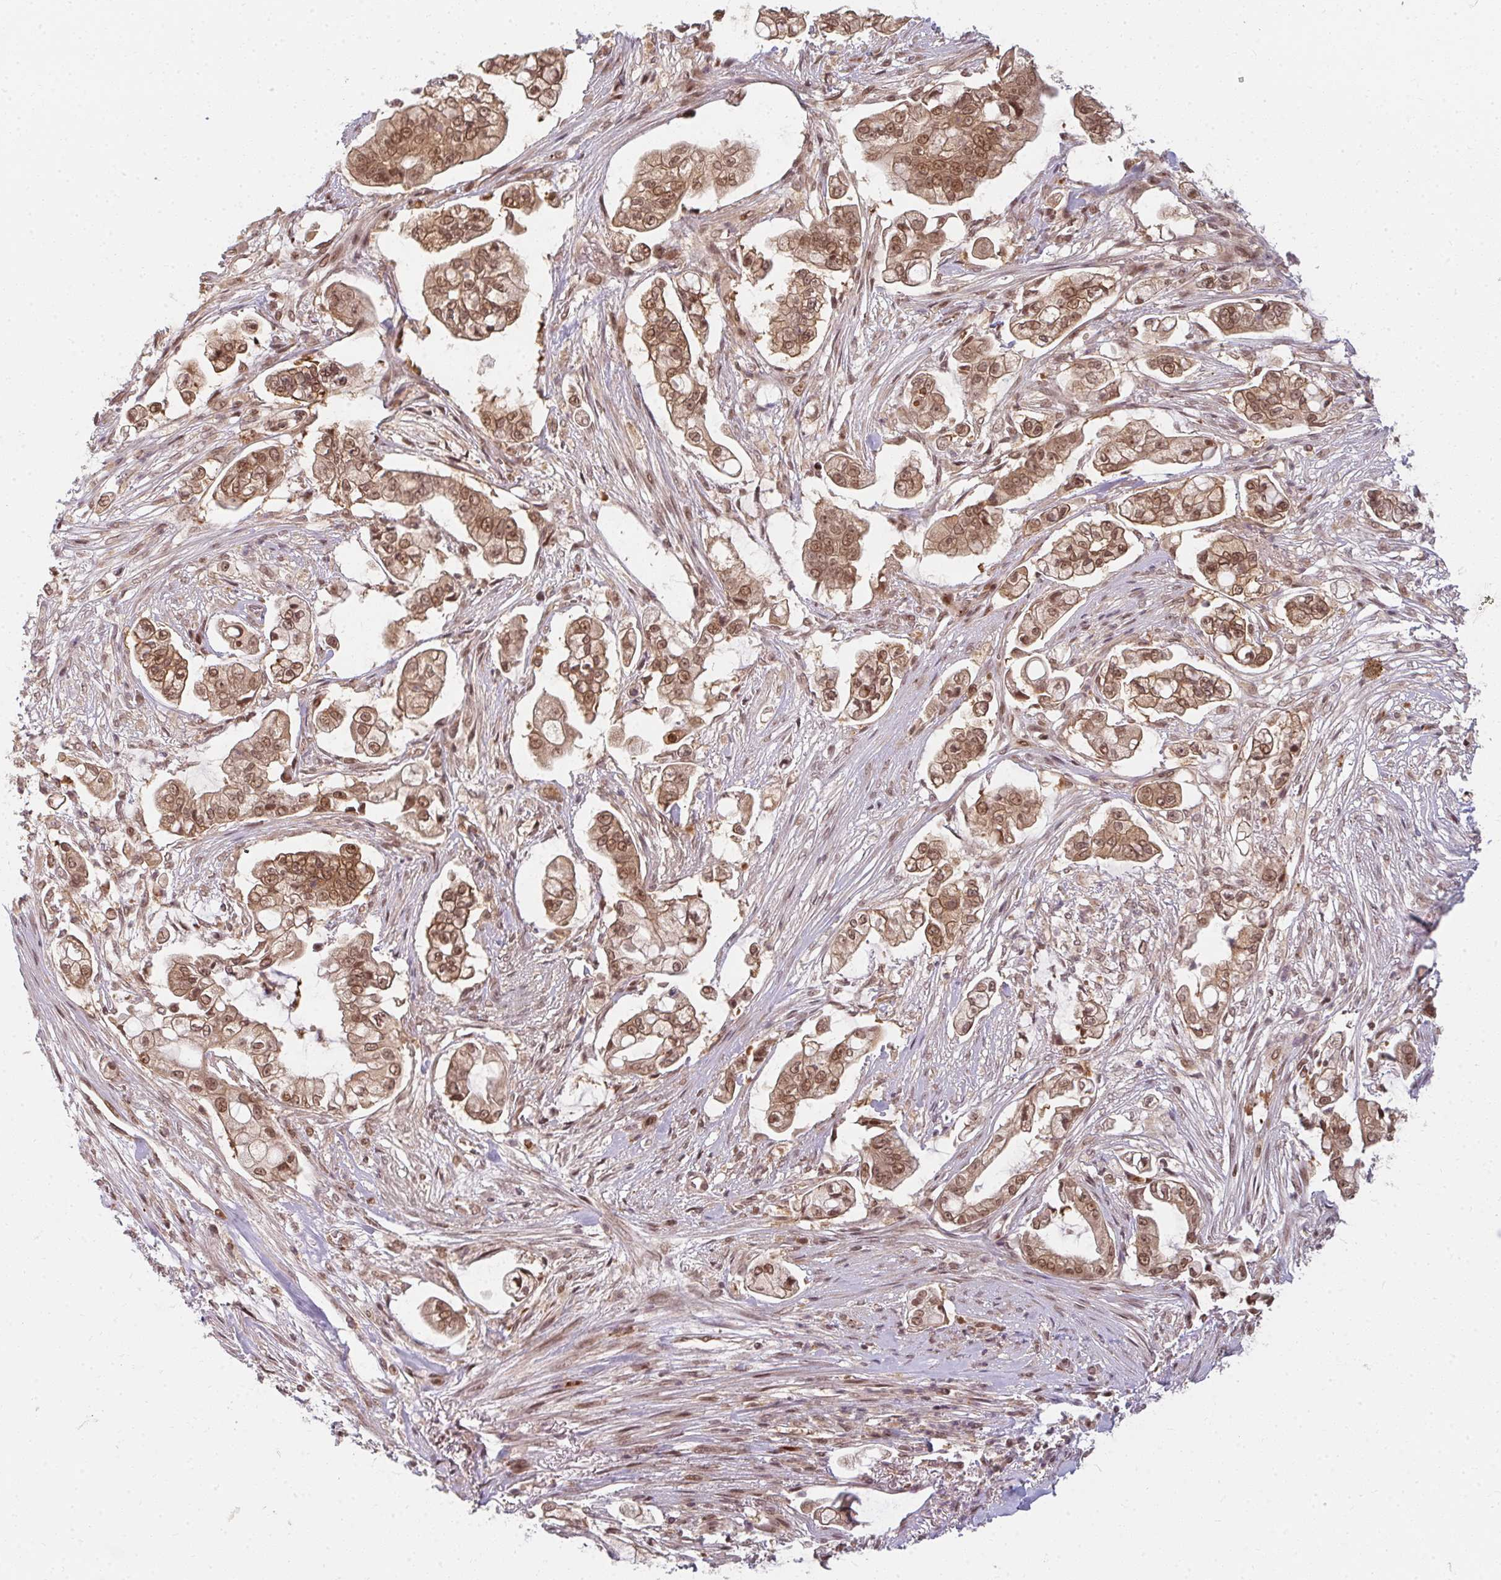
{"staining": {"intensity": "moderate", "quantity": ">75%", "location": "cytoplasmic/membranous,nuclear"}, "tissue": "pancreatic cancer", "cell_type": "Tumor cells", "image_type": "cancer", "snomed": [{"axis": "morphology", "description": "Adenocarcinoma, NOS"}, {"axis": "topography", "description": "Pancreas"}], "caption": "Immunohistochemistry (DAB) staining of adenocarcinoma (pancreatic) demonstrates moderate cytoplasmic/membranous and nuclear protein staining in approximately >75% of tumor cells. (Stains: DAB (3,3'-diaminobenzidine) in brown, nuclei in blue, Microscopy: brightfield microscopy at high magnification).", "gene": "GTF3C6", "patient": {"sex": "female", "age": 69}}